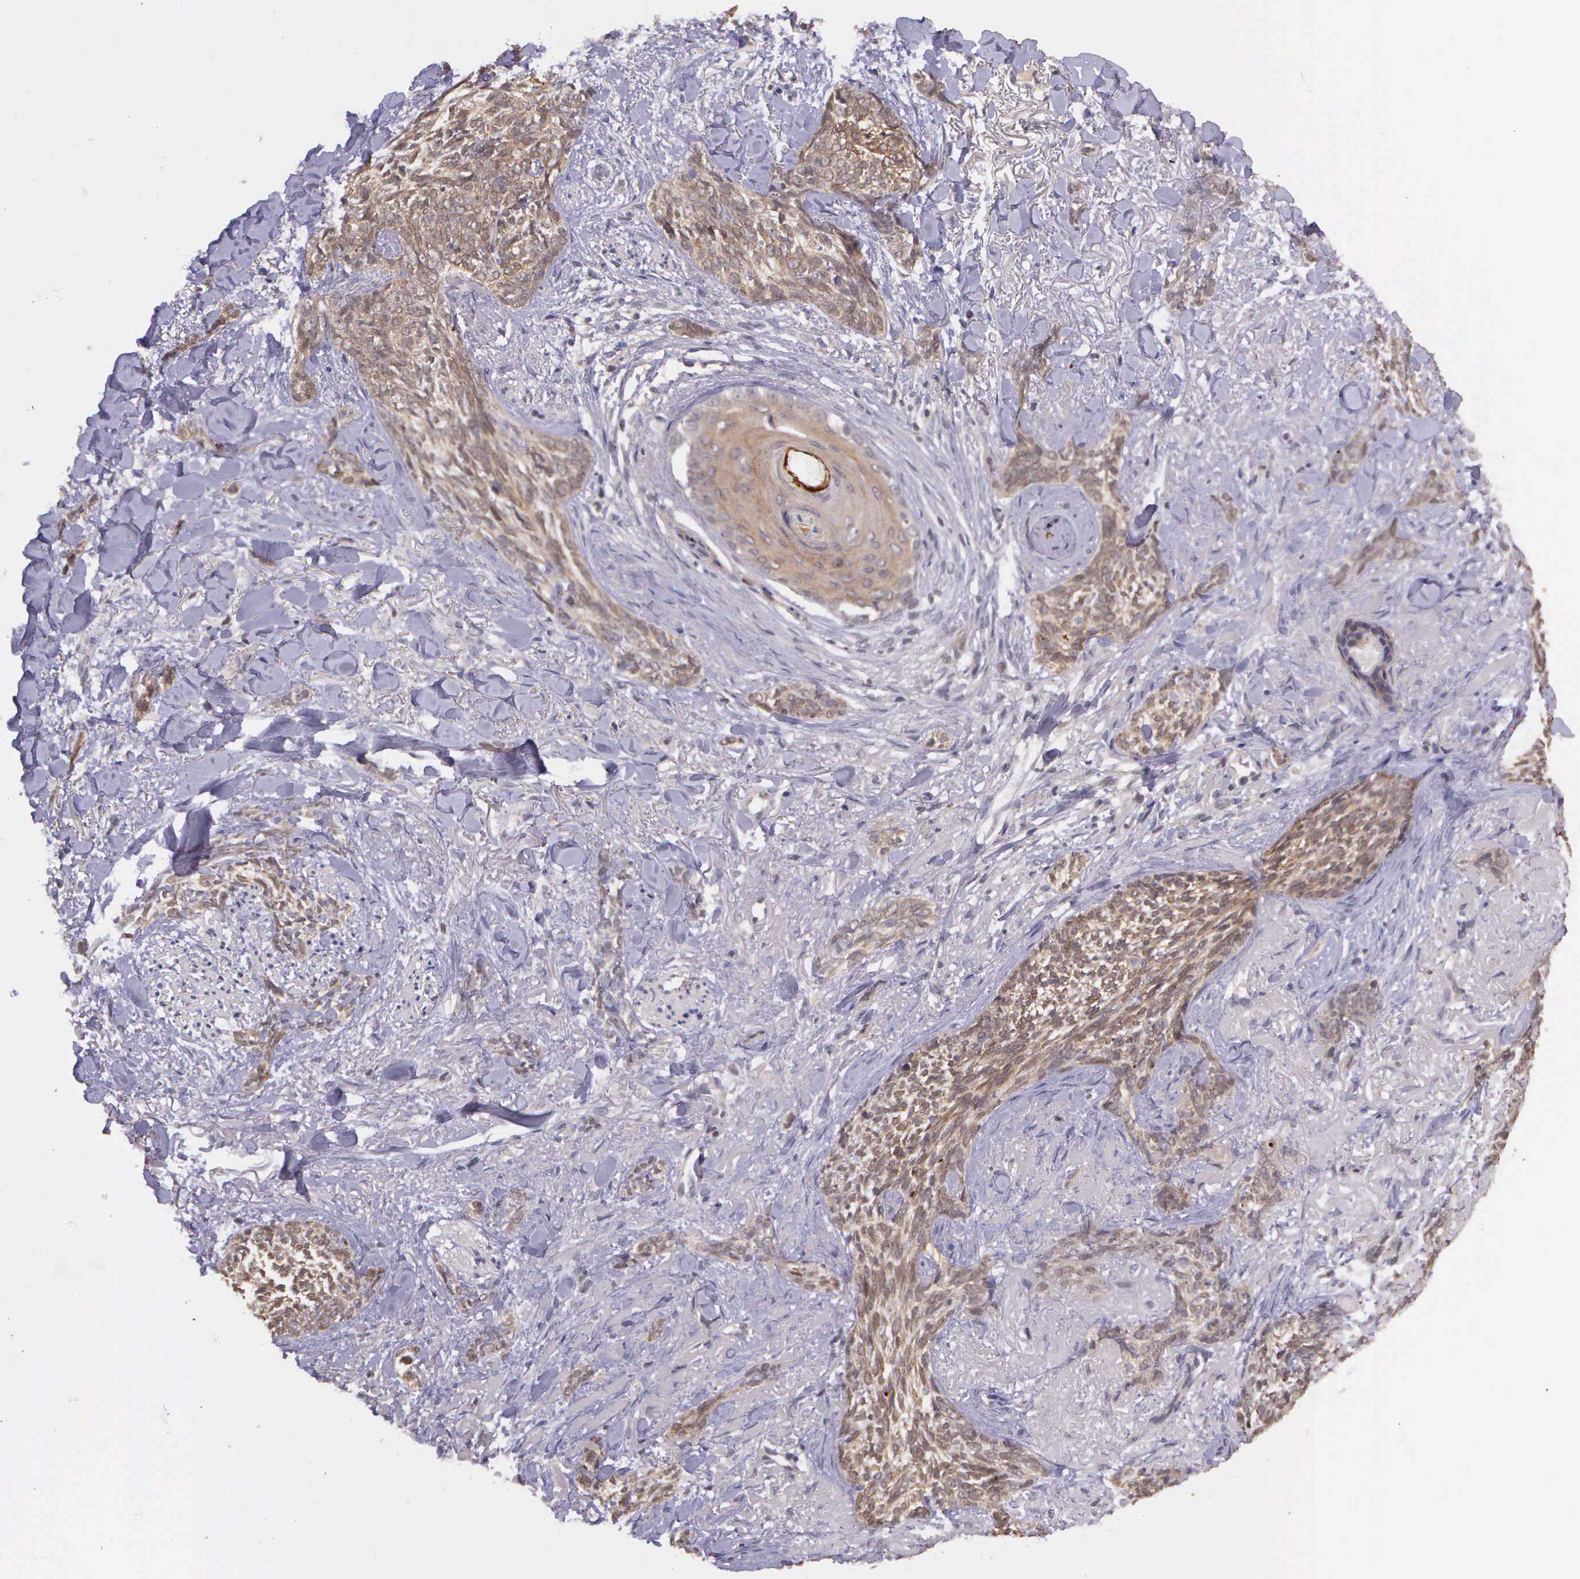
{"staining": {"intensity": "moderate", "quantity": ">75%", "location": "cytoplasmic/membranous"}, "tissue": "skin cancer", "cell_type": "Tumor cells", "image_type": "cancer", "snomed": [{"axis": "morphology", "description": "Basal cell carcinoma"}, {"axis": "topography", "description": "Skin"}], "caption": "IHC staining of basal cell carcinoma (skin), which shows medium levels of moderate cytoplasmic/membranous positivity in approximately >75% of tumor cells indicating moderate cytoplasmic/membranous protein staining. The staining was performed using DAB (brown) for protein detection and nuclei were counterstained in hematoxylin (blue).", "gene": "PRICKLE3", "patient": {"sex": "female", "age": 81}}